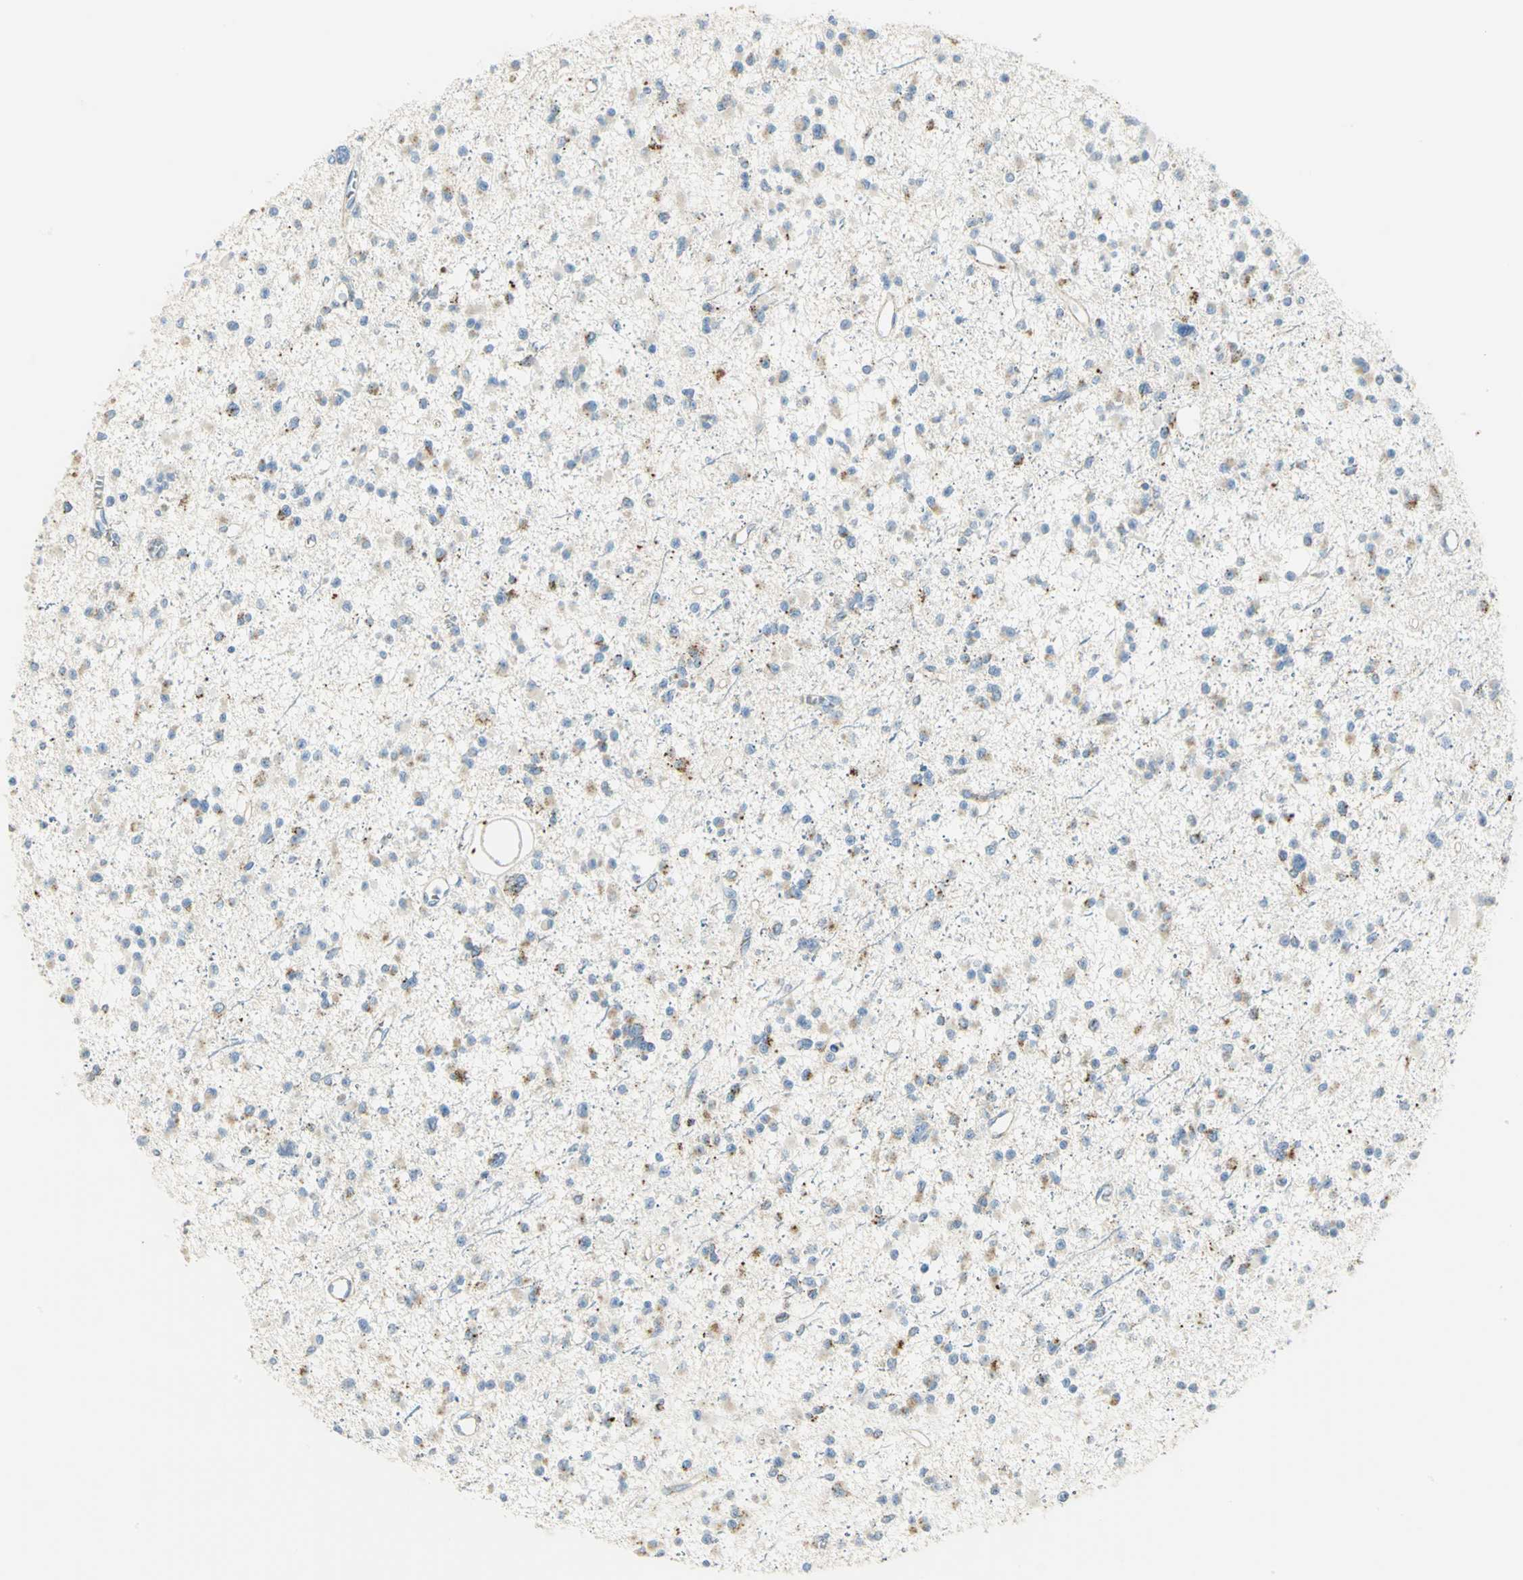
{"staining": {"intensity": "negative", "quantity": "none", "location": "none"}, "tissue": "glioma", "cell_type": "Tumor cells", "image_type": "cancer", "snomed": [{"axis": "morphology", "description": "Glioma, malignant, Low grade"}, {"axis": "topography", "description": "Brain"}], "caption": "DAB (3,3'-diaminobenzidine) immunohistochemical staining of human malignant glioma (low-grade) exhibits no significant positivity in tumor cells.", "gene": "ARSA", "patient": {"sex": "female", "age": 22}}